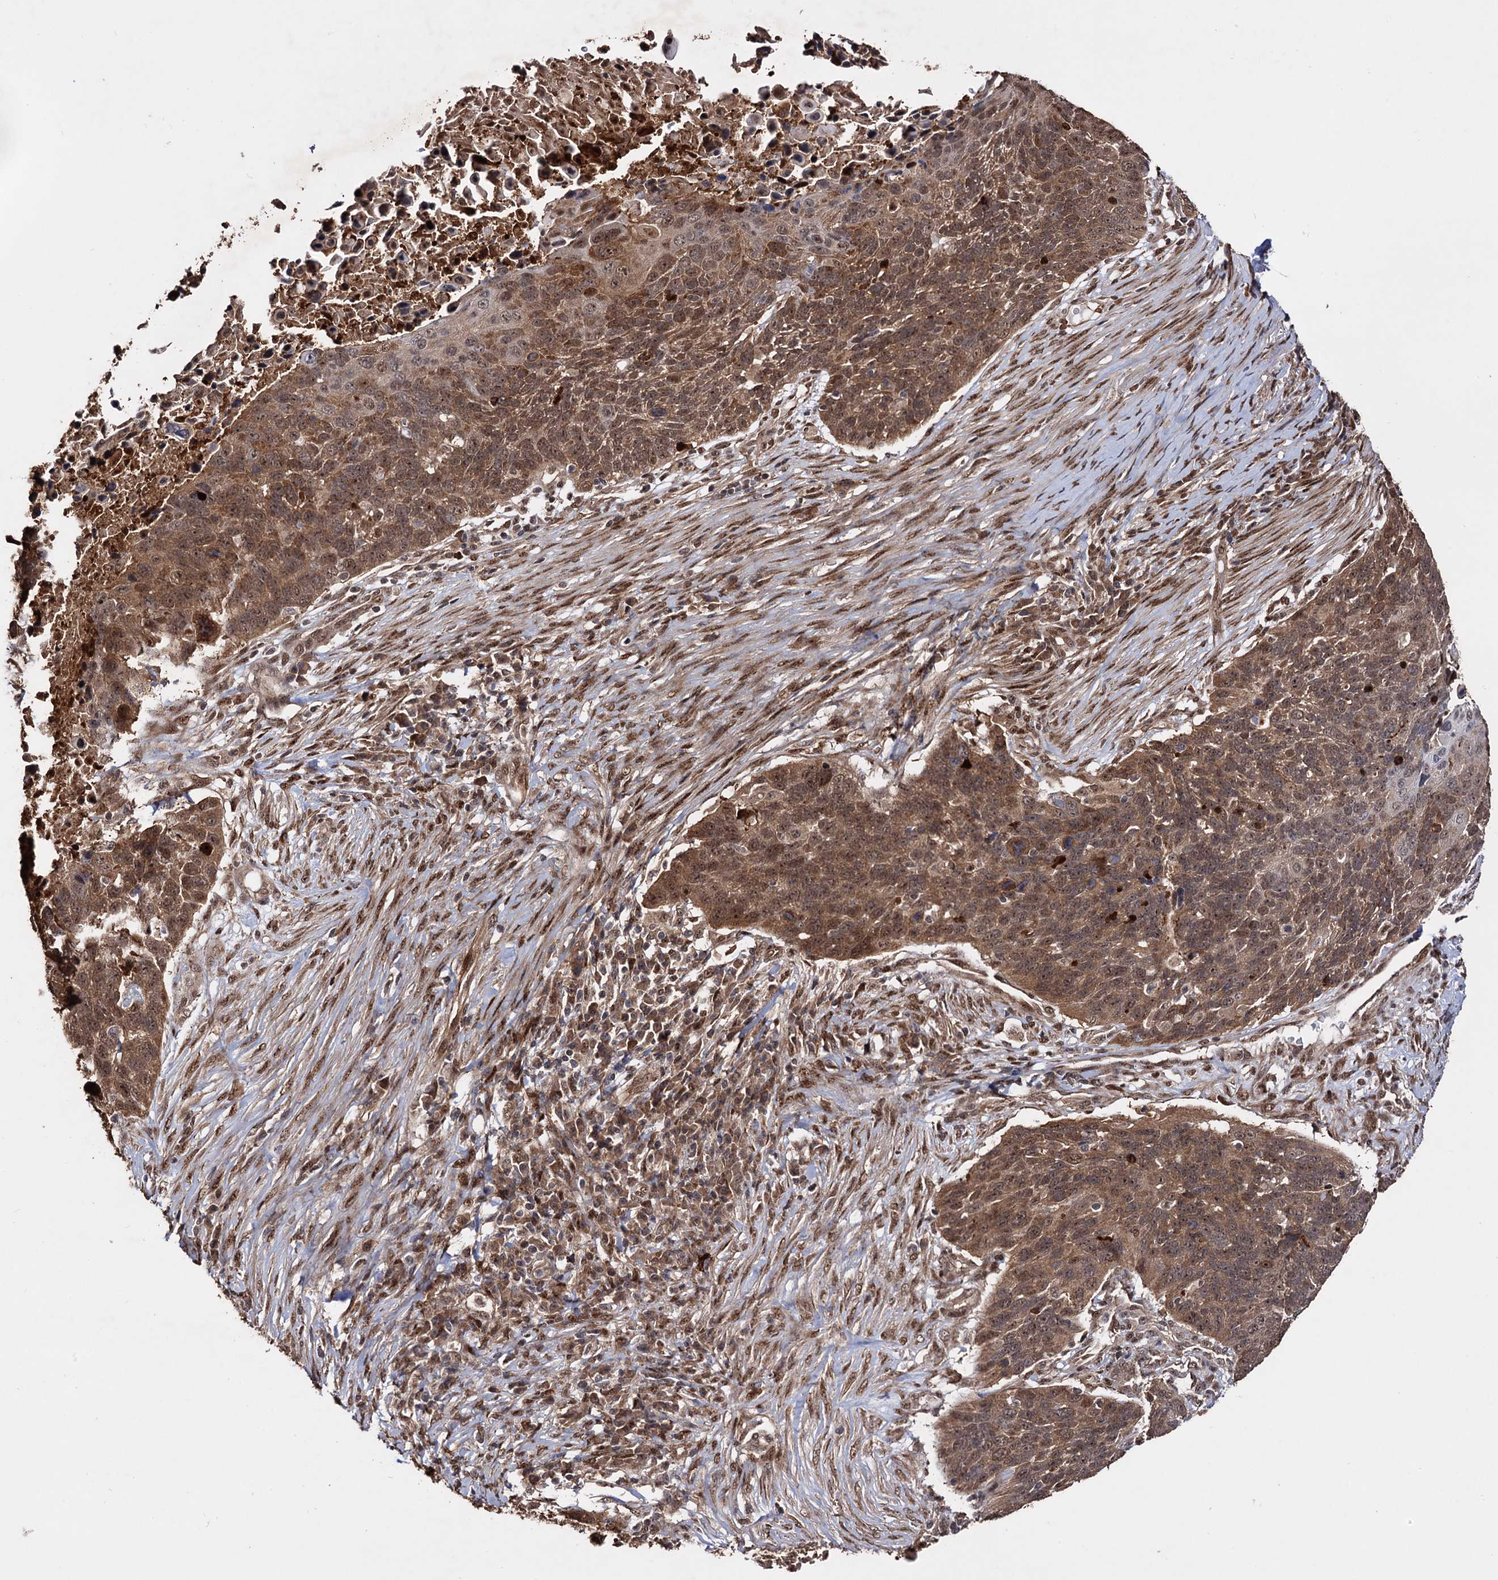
{"staining": {"intensity": "moderate", "quantity": ">75%", "location": "cytoplasmic/membranous,nuclear"}, "tissue": "lung cancer", "cell_type": "Tumor cells", "image_type": "cancer", "snomed": [{"axis": "morphology", "description": "Normal tissue, NOS"}, {"axis": "morphology", "description": "Squamous cell carcinoma, NOS"}, {"axis": "topography", "description": "Lymph node"}, {"axis": "topography", "description": "Lung"}], "caption": "This histopathology image exhibits IHC staining of lung squamous cell carcinoma, with medium moderate cytoplasmic/membranous and nuclear expression in about >75% of tumor cells.", "gene": "PIGB", "patient": {"sex": "male", "age": 66}}